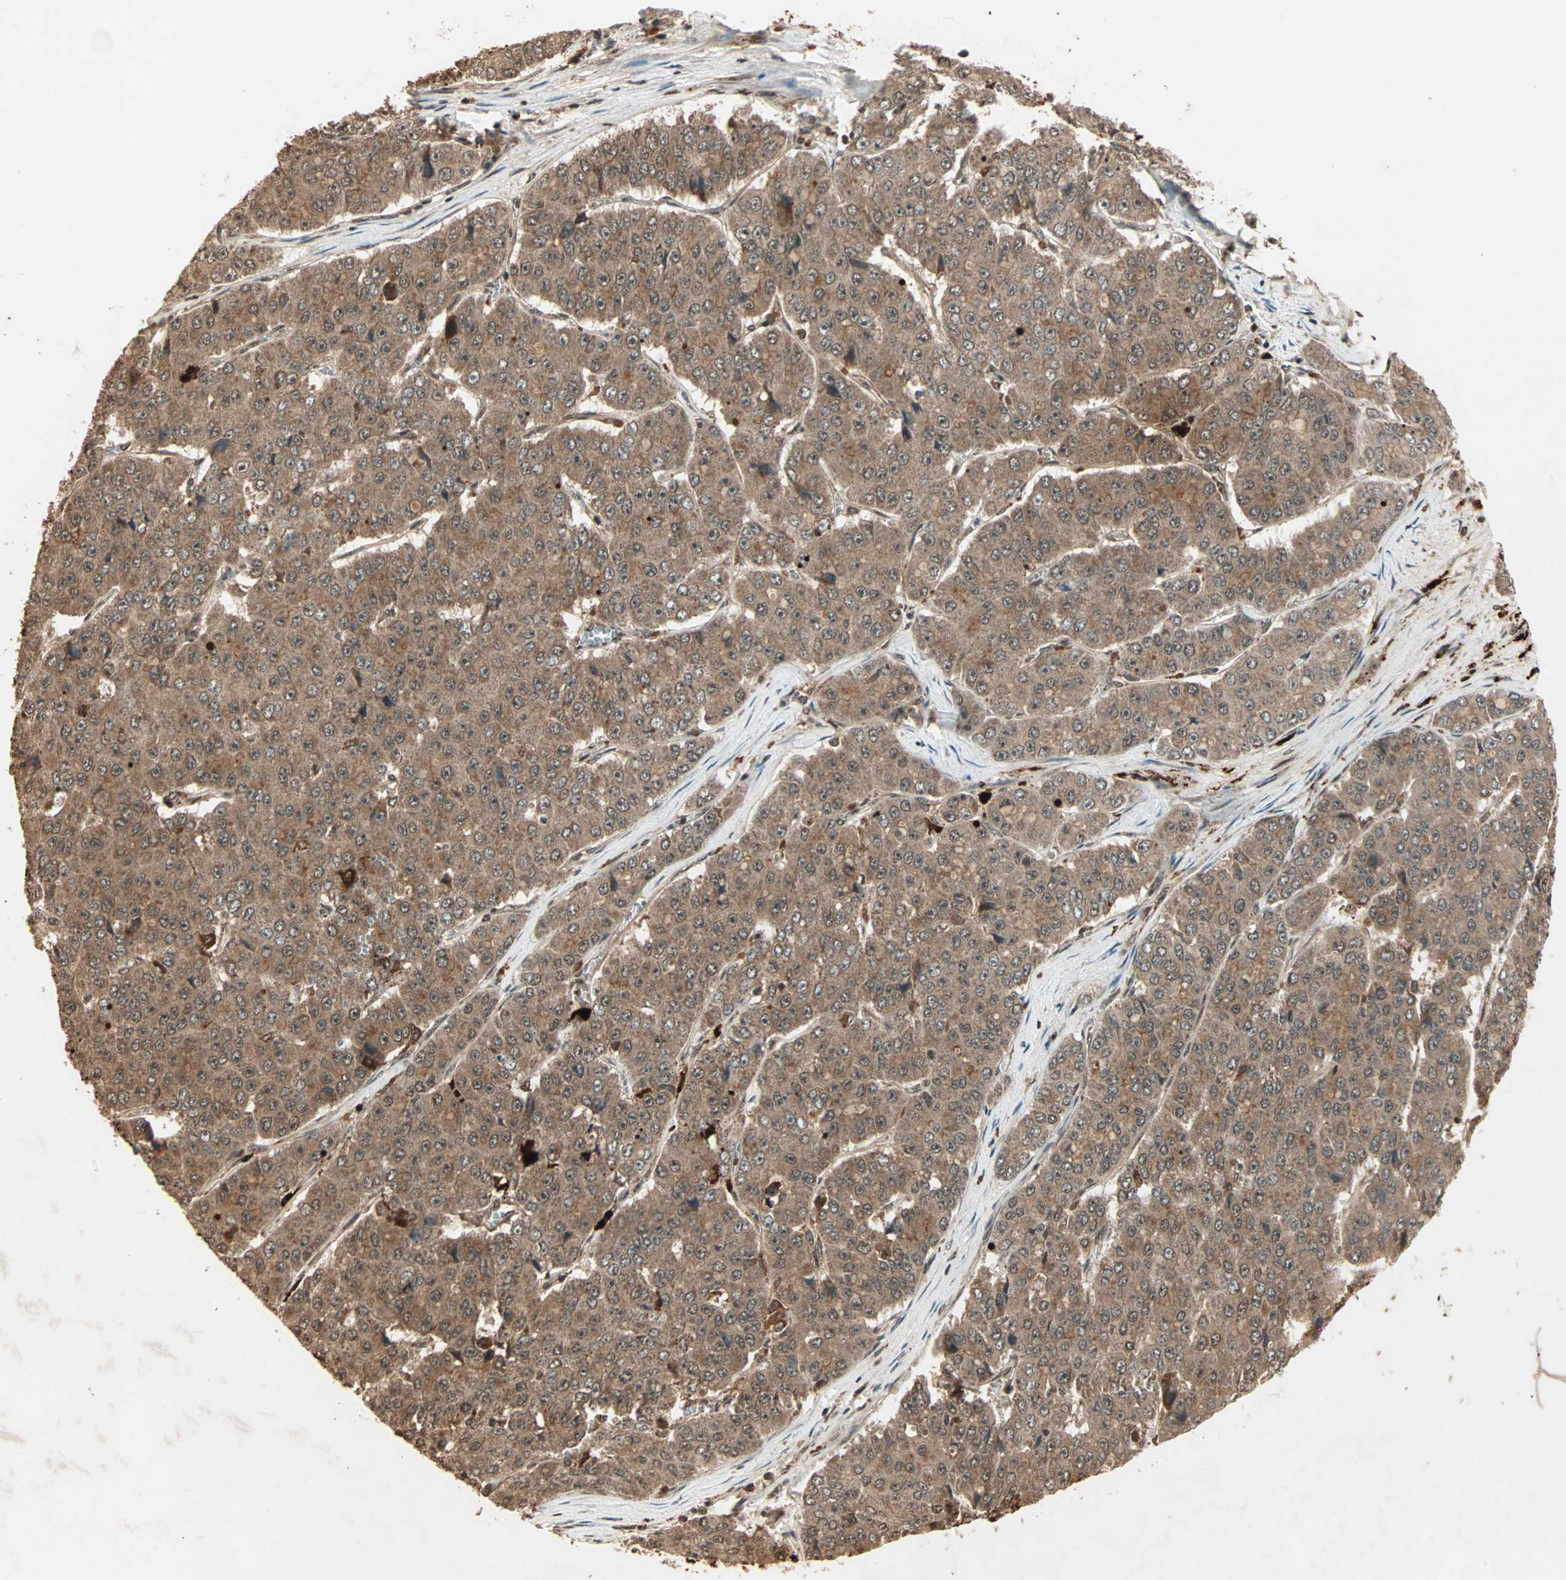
{"staining": {"intensity": "moderate", "quantity": ">75%", "location": "cytoplasmic/membranous"}, "tissue": "pancreatic cancer", "cell_type": "Tumor cells", "image_type": "cancer", "snomed": [{"axis": "morphology", "description": "Adenocarcinoma, NOS"}, {"axis": "topography", "description": "Pancreas"}], "caption": "A brown stain labels moderate cytoplasmic/membranous staining of a protein in adenocarcinoma (pancreatic) tumor cells.", "gene": "RFFL", "patient": {"sex": "male", "age": 50}}